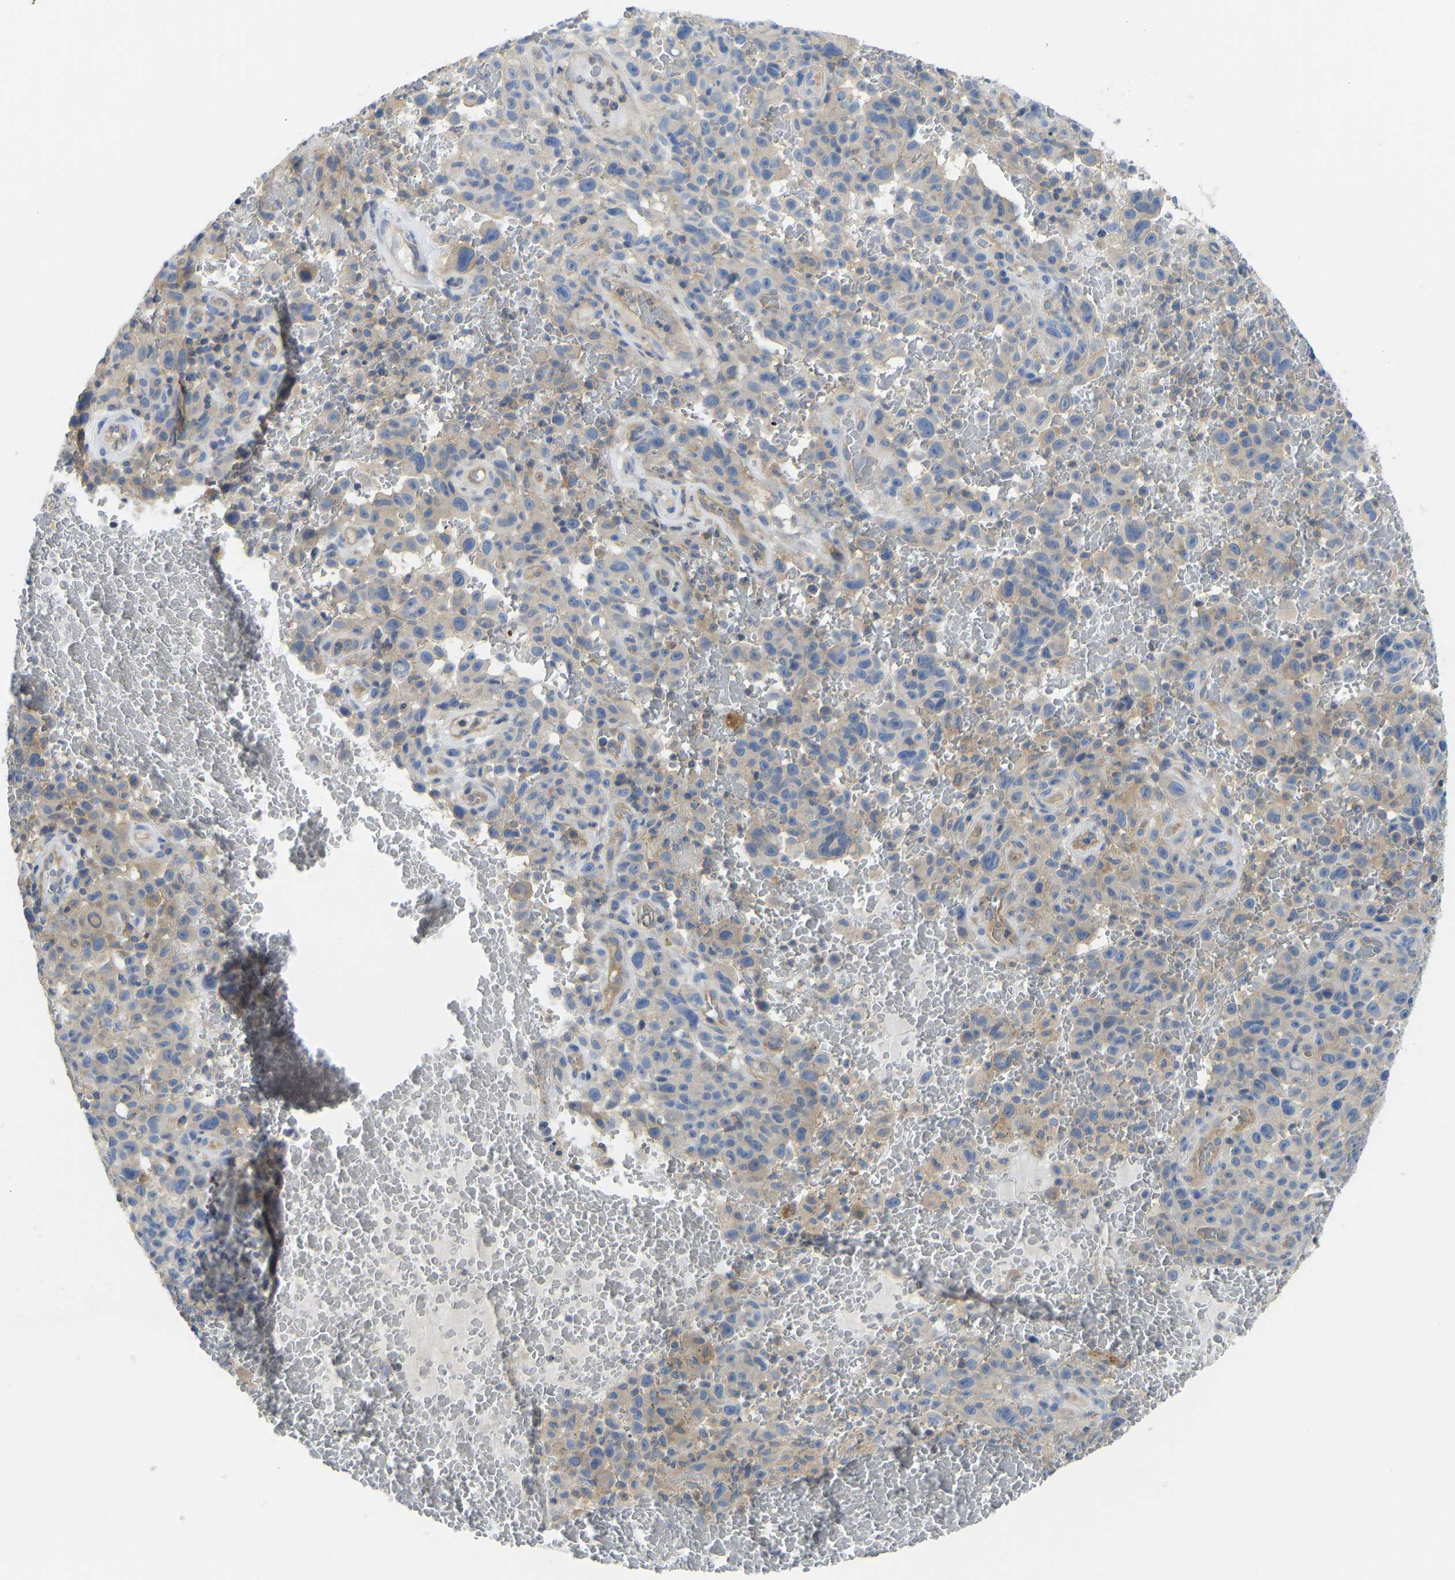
{"staining": {"intensity": "weak", "quantity": "<25%", "location": "cytoplasmic/membranous"}, "tissue": "melanoma", "cell_type": "Tumor cells", "image_type": "cancer", "snomed": [{"axis": "morphology", "description": "Malignant melanoma, NOS"}, {"axis": "topography", "description": "Skin"}], "caption": "An image of human melanoma is negative for staining in tumor cells.", "gene": "PPP3CA", "patient": {"sex": "female", "age": 82}}